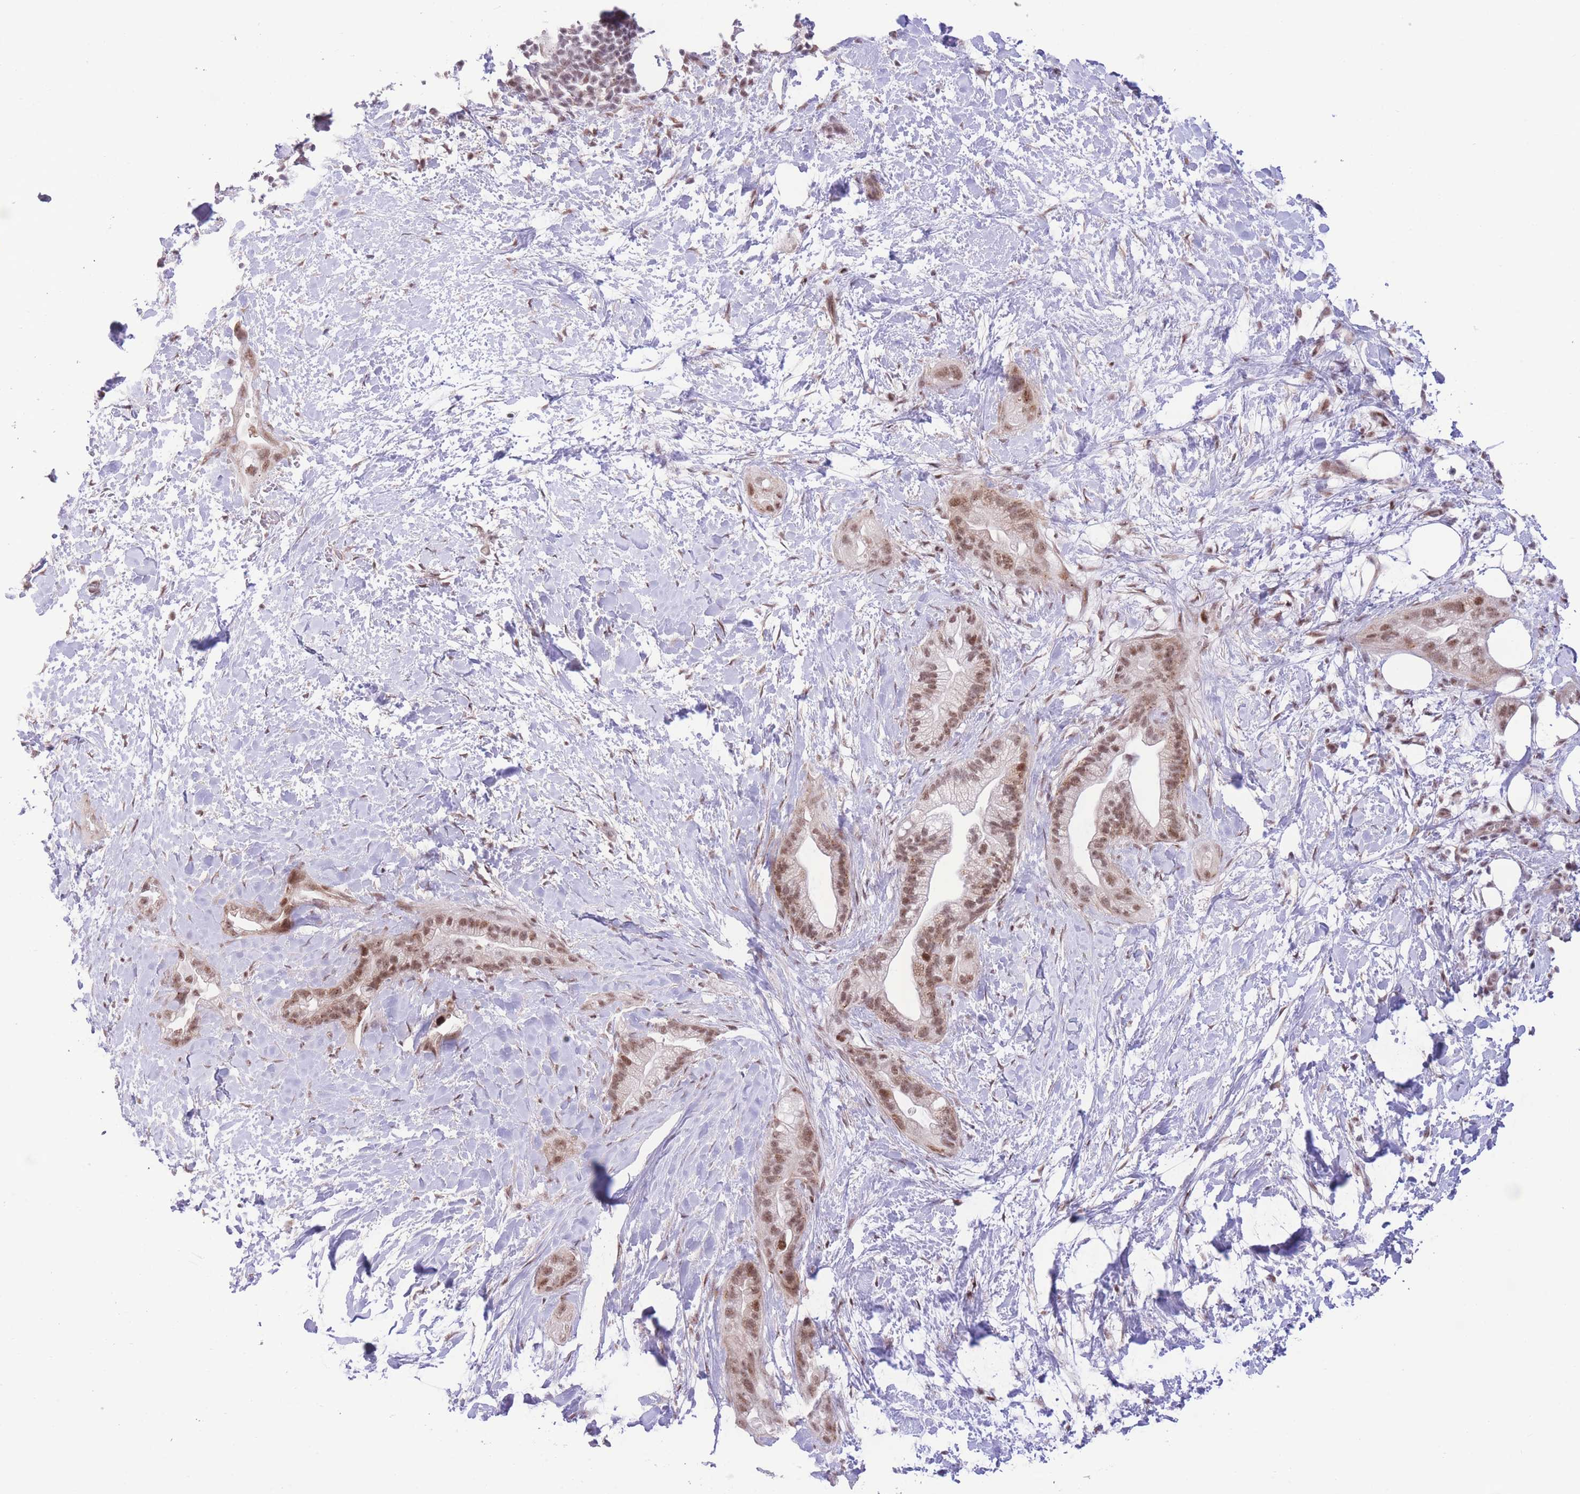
{"staining": {"intensity": "moderate", "quantity": ">75%", "location": "nuclear"}, "tissue": "pancreatic cancer", "cell_type": "Tumor cells", "image_type": "cancer", "snomed": [{"axis": "morphology", "description": "Adenocarcinoma, NOS"}, {"axis": "topography", "description": "Pancreas"}], "caption": "Adenocarcinoma (pancreatic) tissue exhibits moderate nuclear positivity in approximately >75% of tumor cells (DAB (3,3'-diaminobenzidine) IHC, brown staining for protein, blue staining for nuclei).", "gene": "PCIF1", "patient": {"sex": "male", "age": 44}}